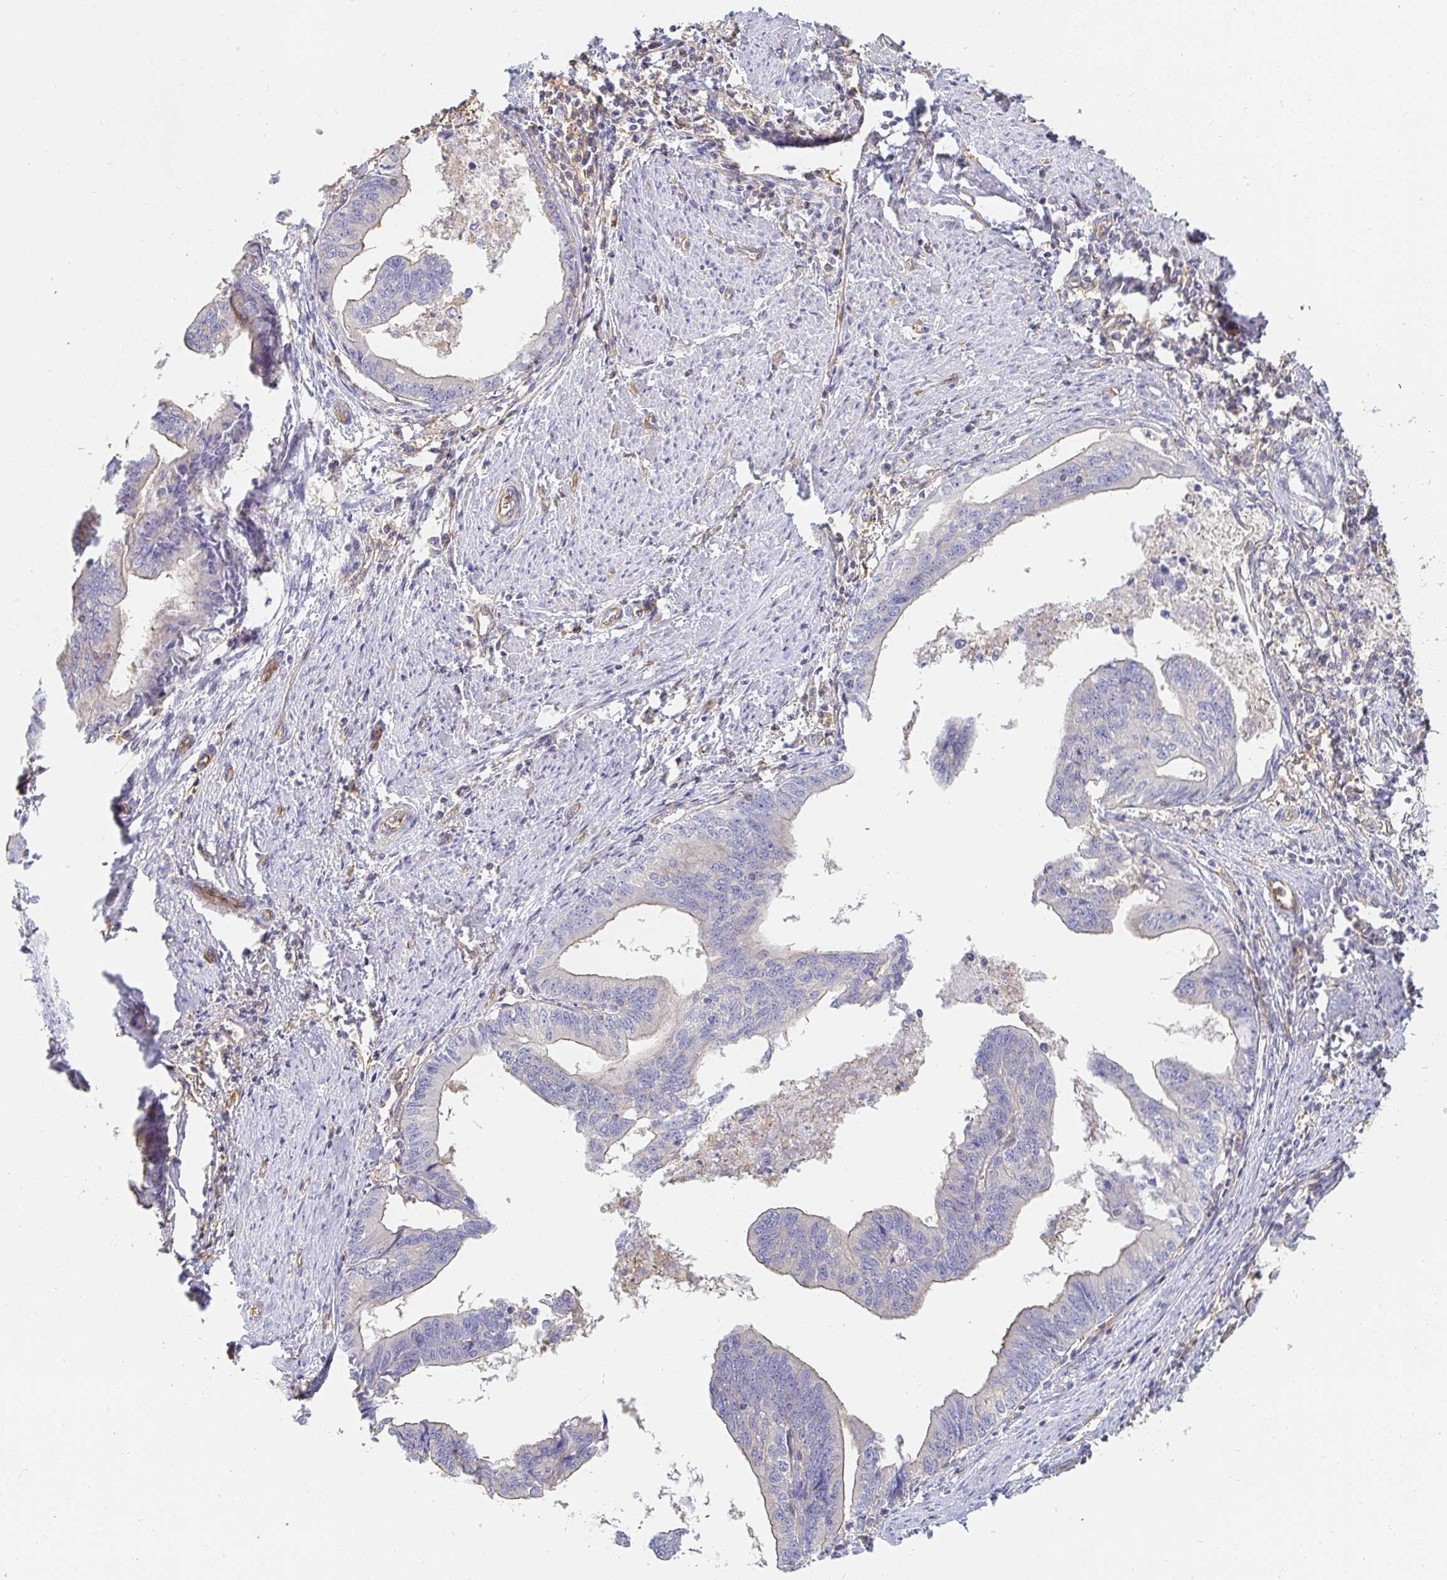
{"staining": {"intensity": "weak", "quantity": "<25%", "location": "cytoplasmic/membranous"}, "tissue": "endometrial cancer", "cell_type": "Tumor cells", "image_type": "cancer", "snomed": [{"axis": "morphology", "description": "Adenocarcinoma, NOS"}, {"axis": "topography", "description": "Endometrium"}], "caption": "Tumor cells show no significant protein staining in endometrial cancer.", "gene": "TSPAN19", "patient": {"sex": "female", "age": 65}}